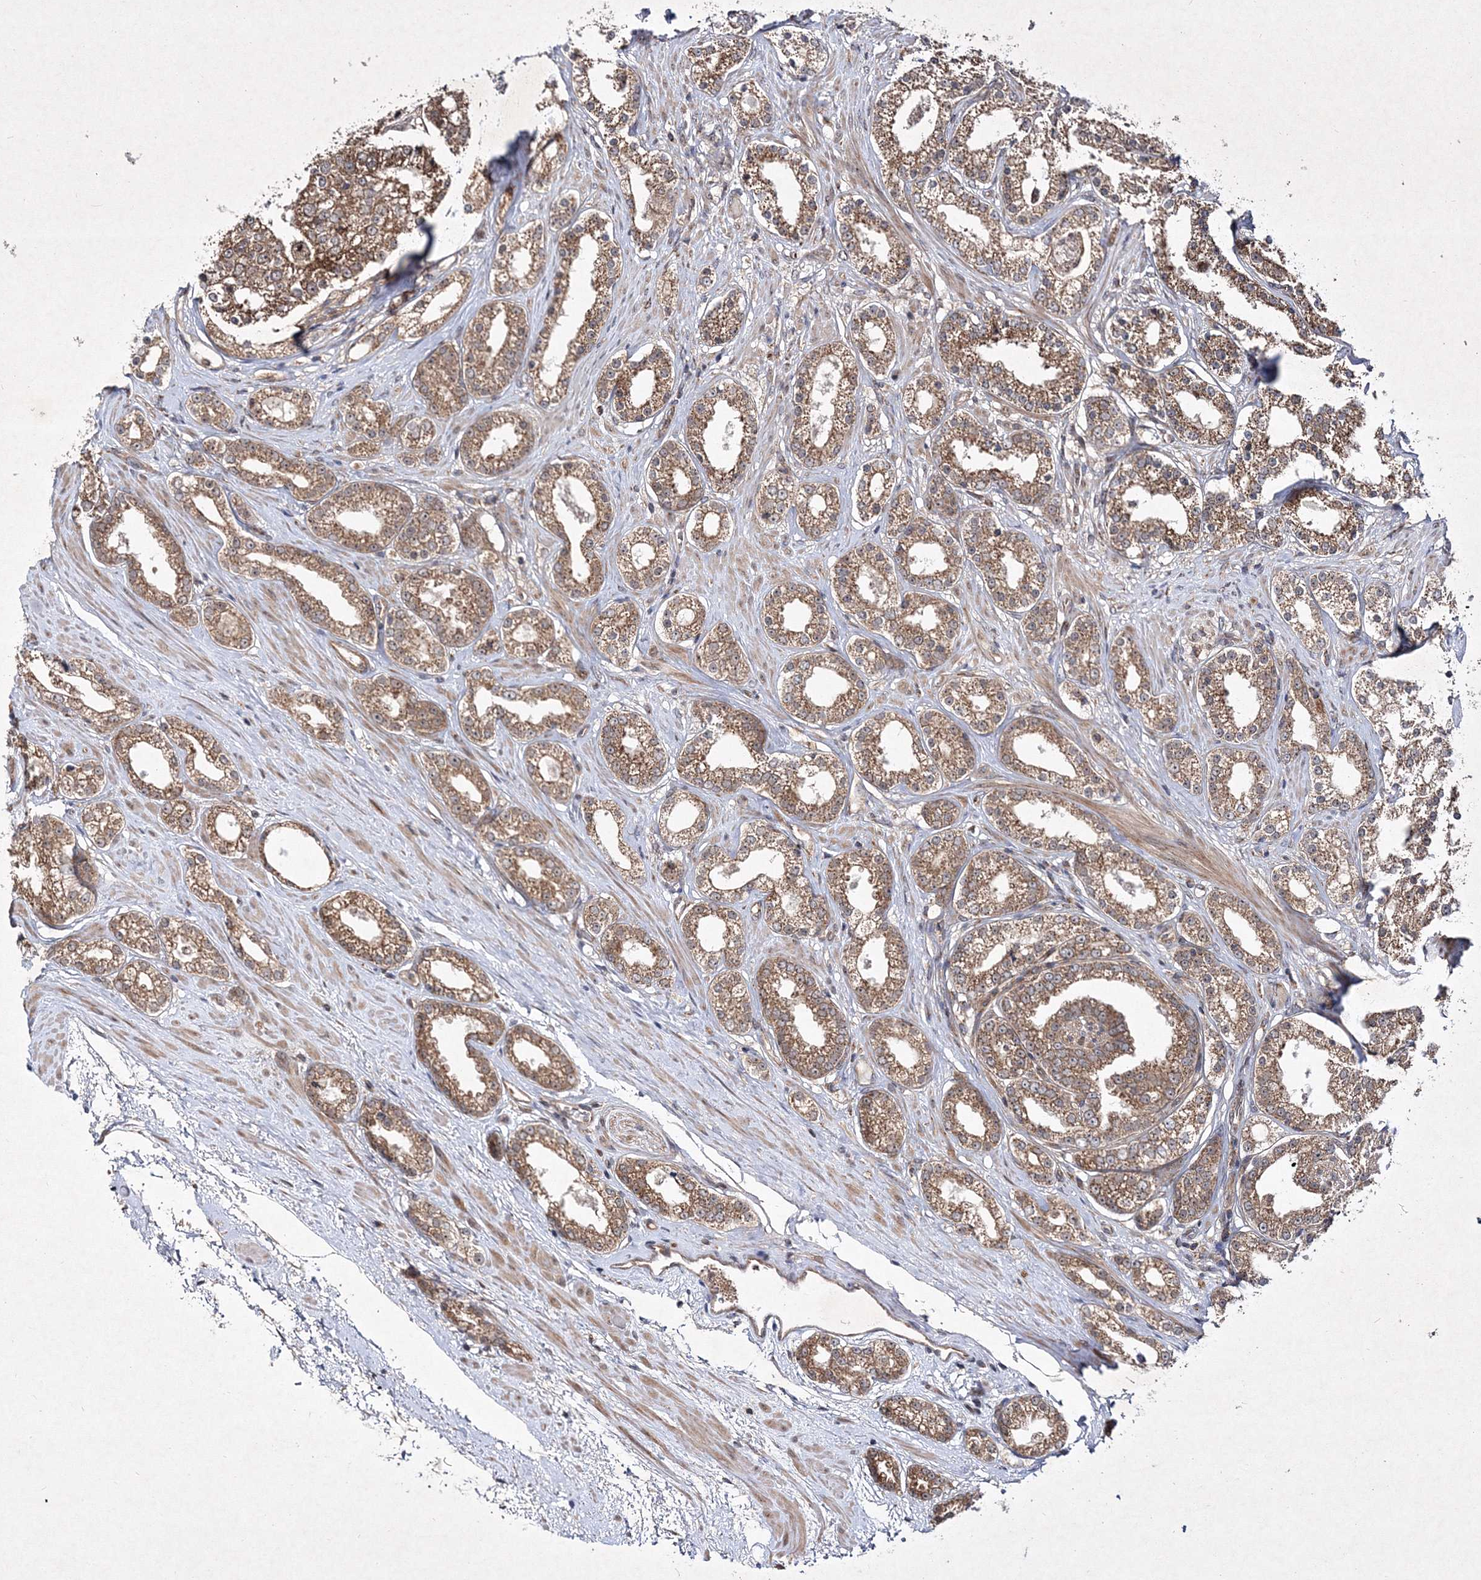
{"staining": {"intensity": "moderate", "quantity": ">75%", "location": "cytoplasmic/membranous"}, "tissue": "prostate cancer", "cell_type": "Tumor cells", "image_type": "cancer", "snomed": [{"axis": "morphology", "description": "Normal tissue, NOS"}, {"axis": "morphology", "description": "Adenocarcinoma, High grade"}, {"axis": "topography", "description": "Prostate"}], "caption": "Immunohistochemistry of prostate cancer (adenocarcinoma (high-grade)) displays medium levels of moderate cytoplasmic/membranous positivity in about >75% of tumor cells.", "gene": "SCRN3", "patient": {"sex": "male", "age": 83}}